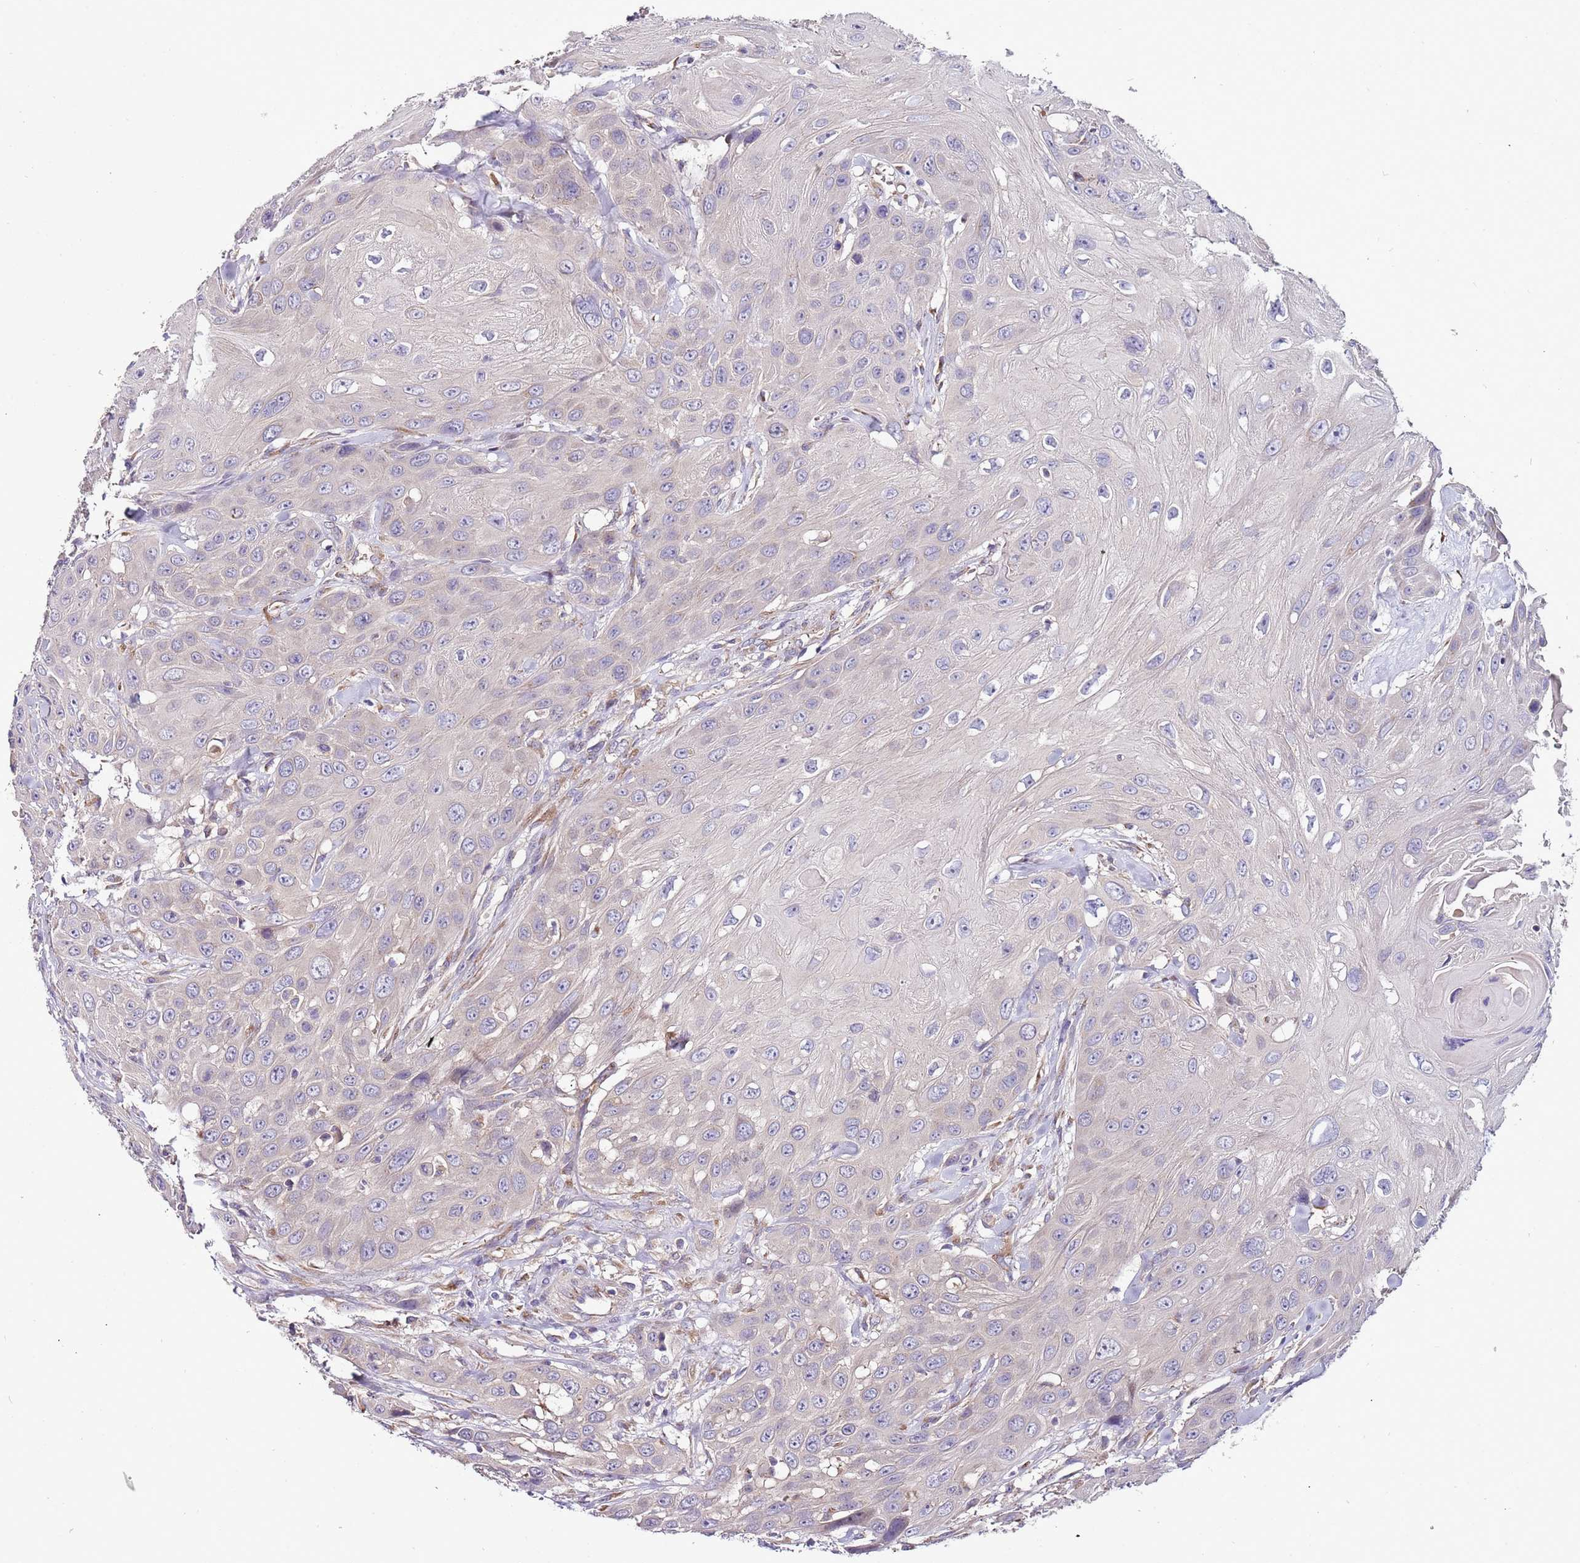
{"staining": {"intensity": "negative", "quantity": "none", "location": "none"}, "tissue": "head and neck cancer", "cell_type": "Tumor cells", "image_type": "cancer", "snomed": [{"axis": "morphology", "description": "Squamous cell carcinoma, NOS"}, {"axis": "topography", "description": "Head-Neck"}], "caption": "Human squamous cell carcinoma (head and neck) stained for a protein using immunohistochemistry displays no expression in tumor cells.", "gene": "FAM20A", "patient": {"sex": "male", "age": 81}}